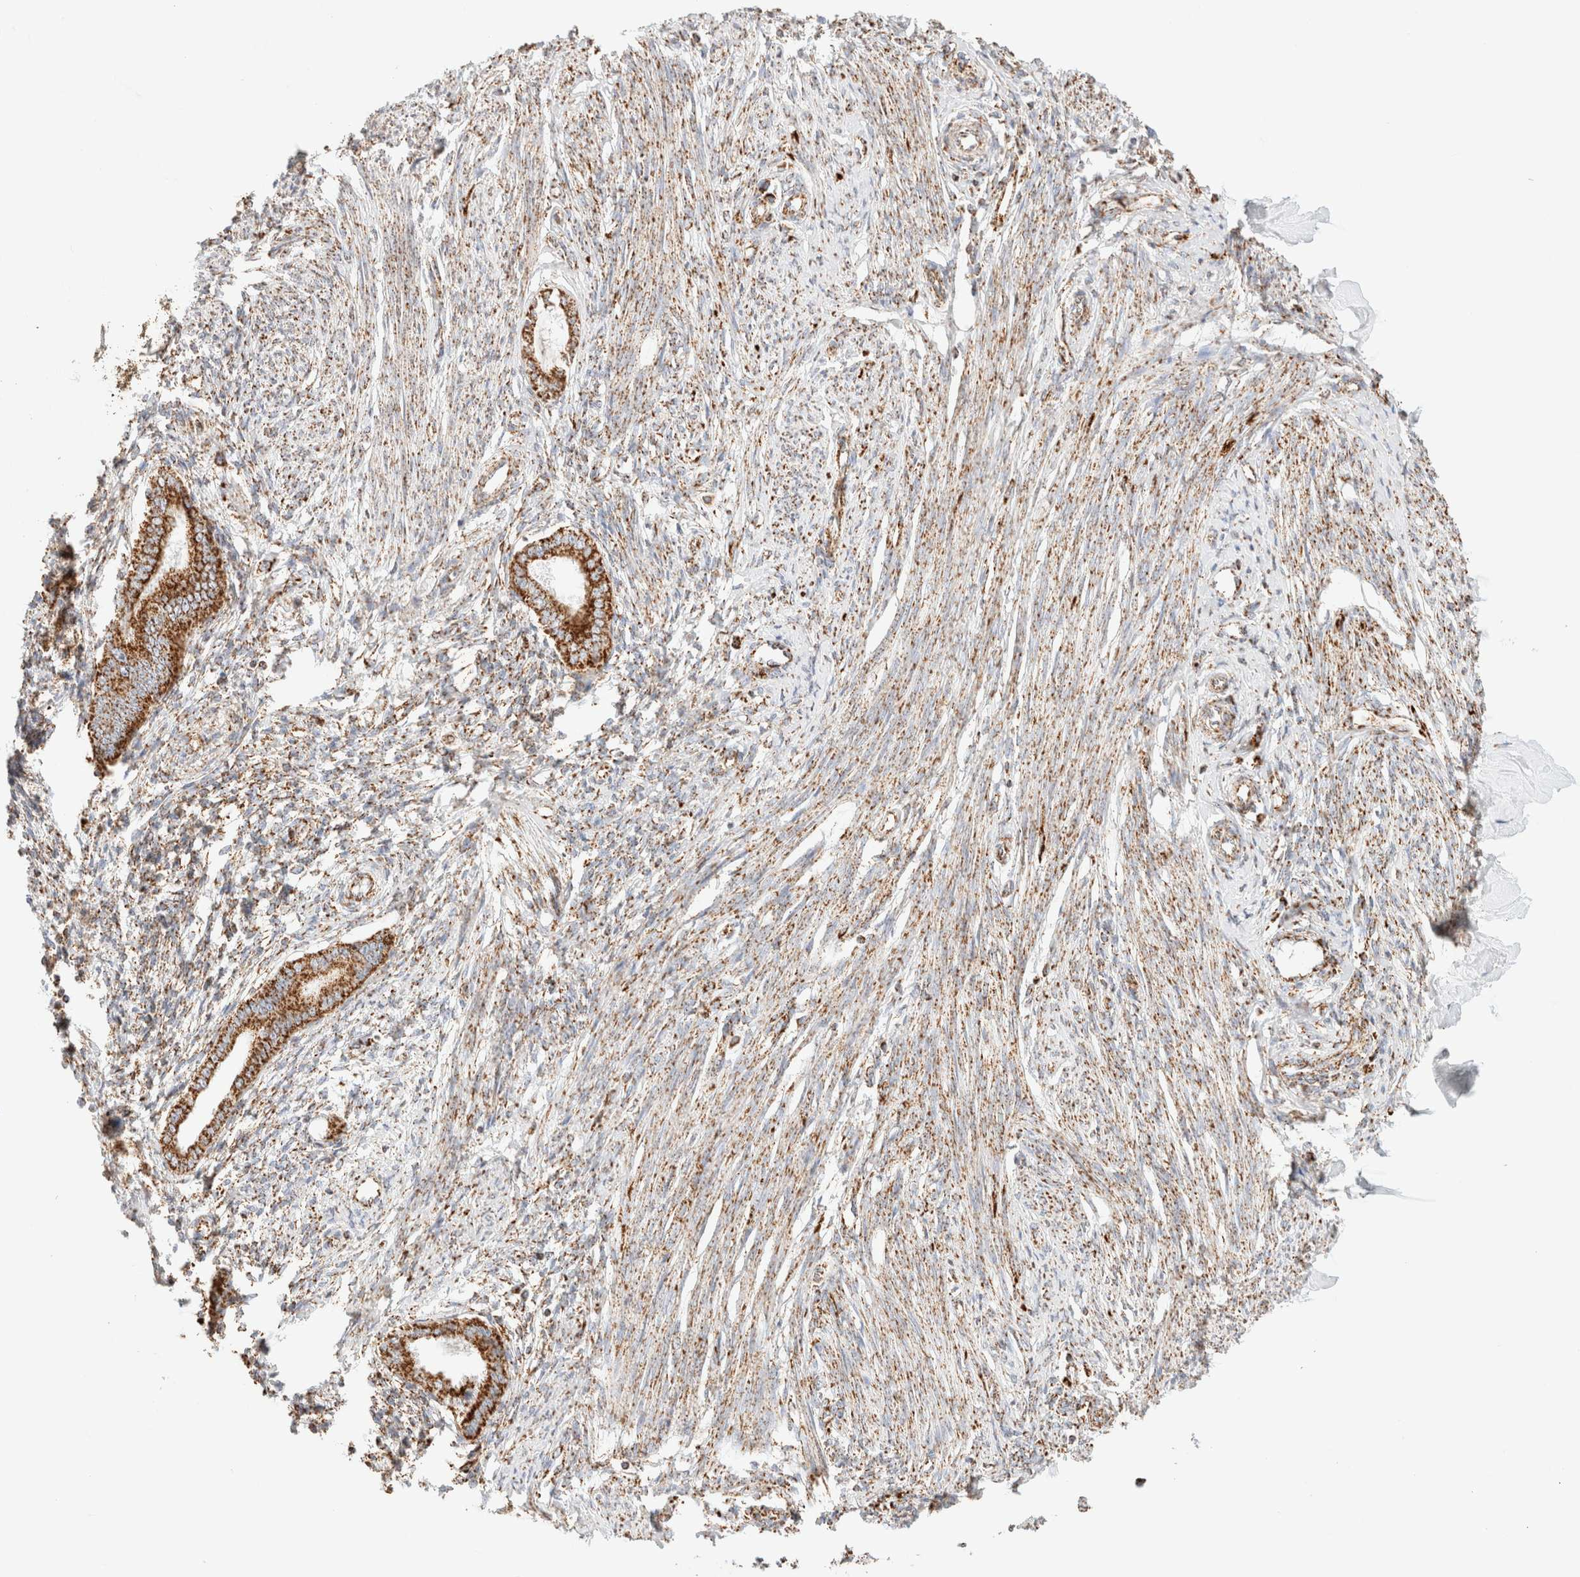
{"staining": {"intensity": "moderate", "quantity": "25%-75%", "location": "cytoplasmic/membranous"}, "tissue": "endometrium", "cell_type": "Cells in endometrial stroma", "image_type": "normal", "snomed": [{"axis": "morphology", "description": "Normal tissue, NOS"}, {"axis": "topography", "description": "Endometrium"}], "caption": "A medium amount of moderate cytoplasmic/membranous expression is appreciated in approximately 25%-75% of cells in endometrial stroma in normal endometrium.", "gene": "PHB2", "patient": {"sex": "female", "age": 56}}